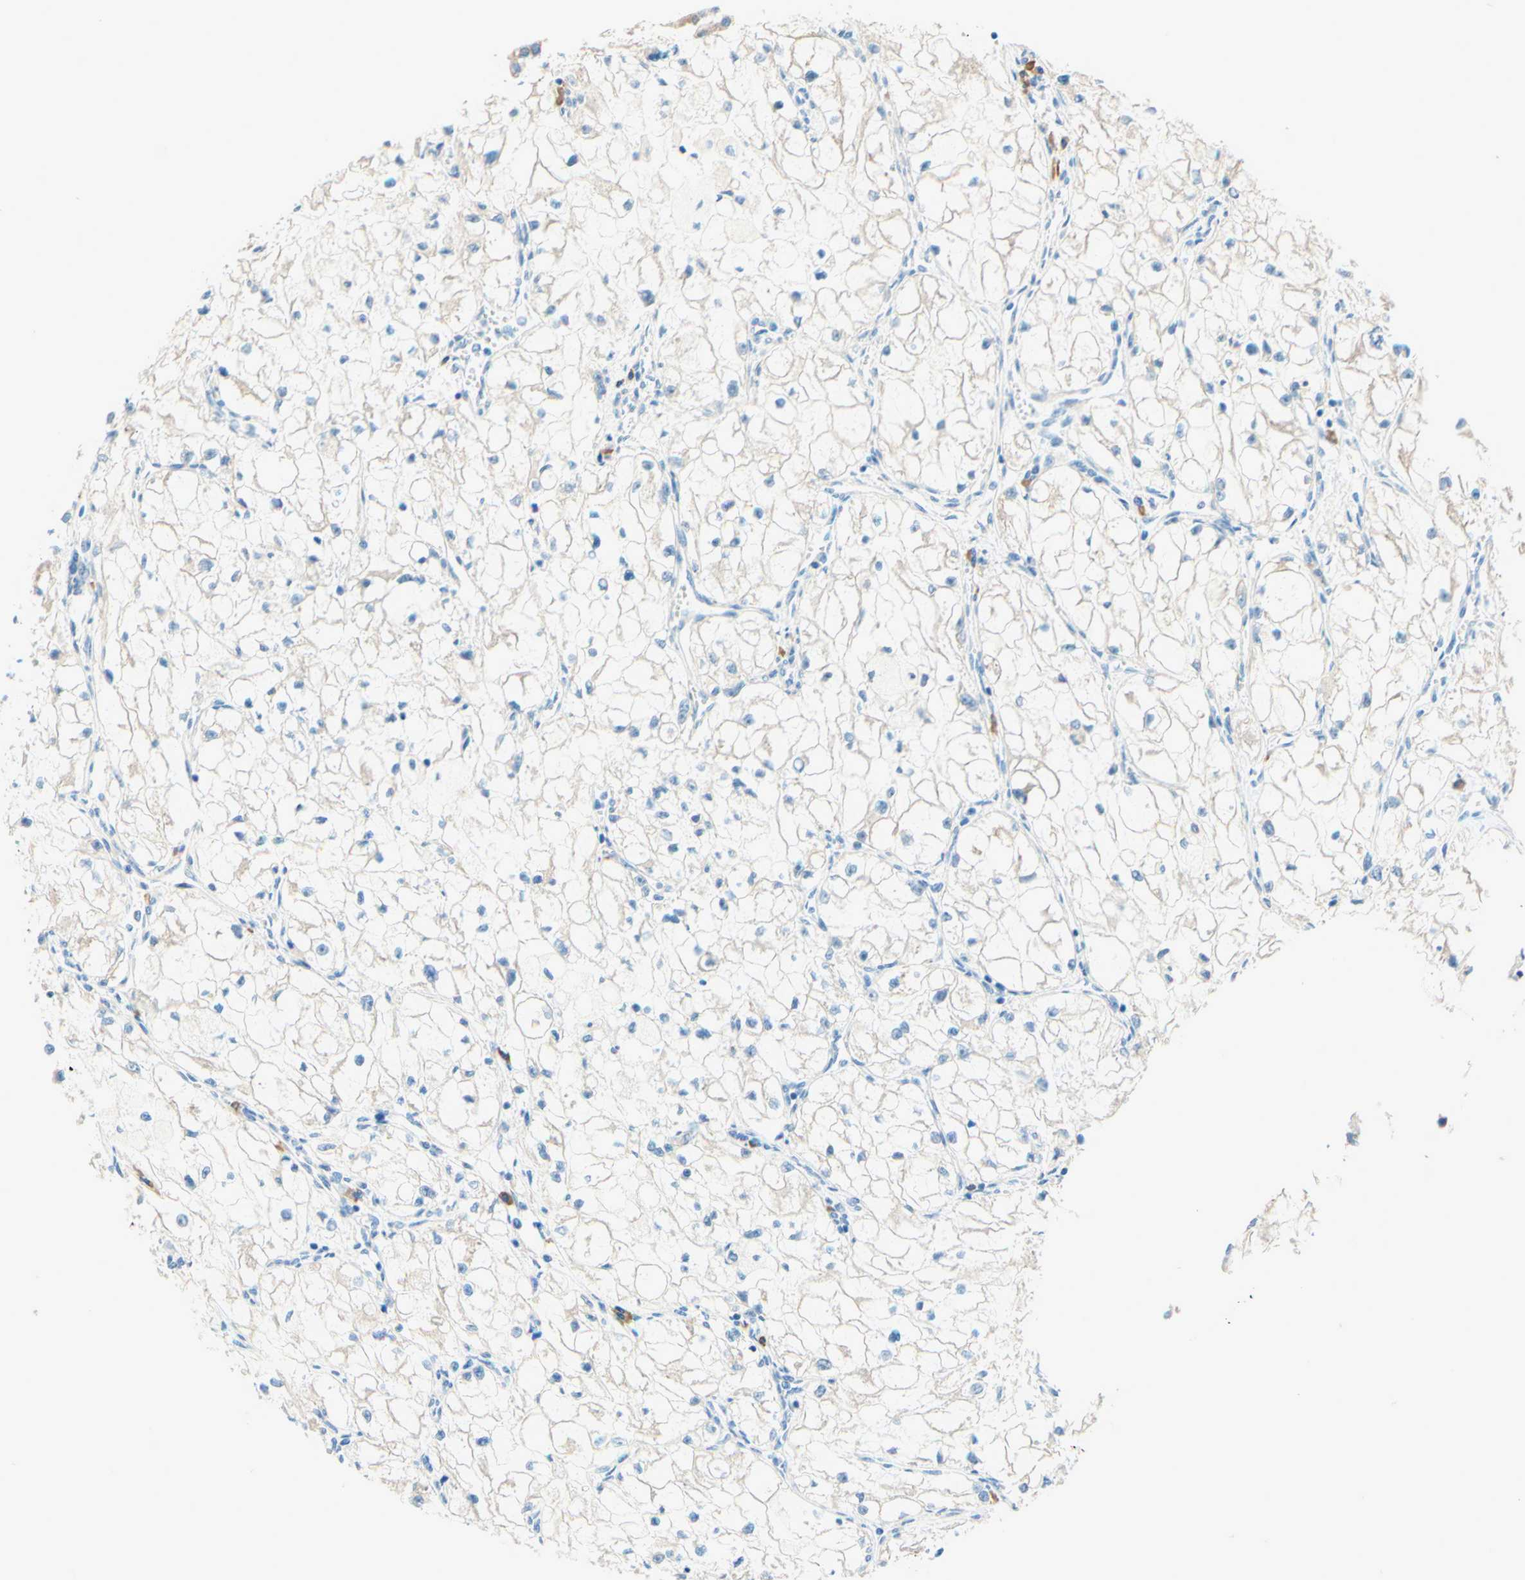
{"staining": {"intensity": "negative", "quantity": "none", "location": "none"}, "tissue": "renal cancer", "cell_type": "Tumor cells", "image_type": "cancer", "snomed": [{"axis": "morphology", "description": "Adenocarcinoma, NOS"}, {"axis": "topography", "description": "Kidney"}], "caption": "Immunohistochemistry photomicrograph of neoplastic tissue: human adenocarcinoma (renal) stained with DAB (3,3'-diaminobenzidine) demonstrates no significant protein positivity in tumor cells. The staining was performed using DAB to visualize the protein expression in brown, while the nuclei were stained in blue with hematoxylin (Magnification: 20x).", "gene": "PASD1", "patient": {"sex": "female", "age": 70}}